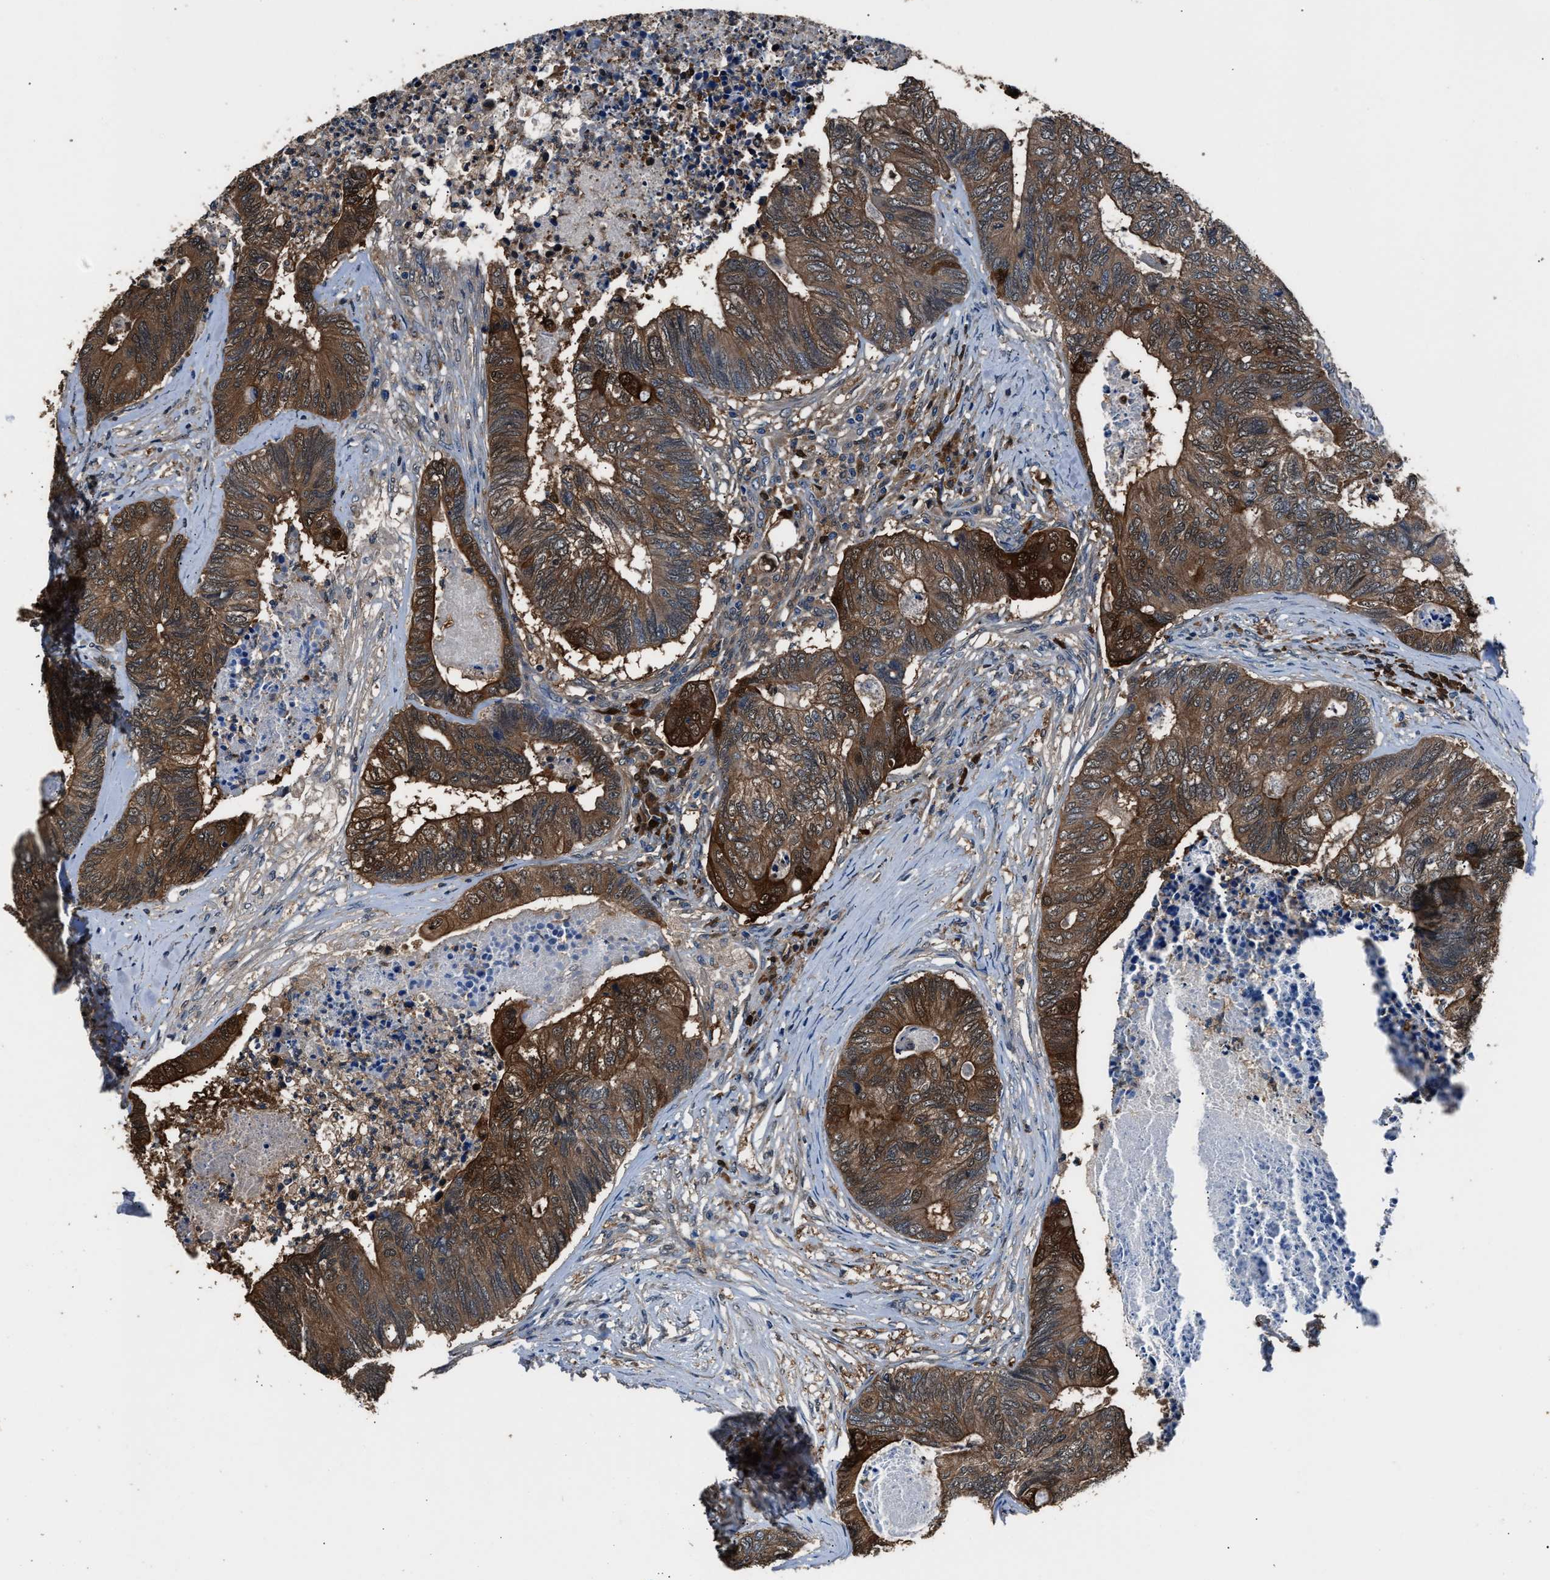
{"staining": {"intensity": "moderate", "quantity": ">75%", "location": "cytoplasmic/membranous"}, "tissue": "colorectal cancer", "cell_type": "Tumor cells", "image_type": "cancer", "snomed": [{"axis": "morphology", "description": "Adenocarcinoma, NOS"}, {"axis": "topography", "description": "Colon"}], "caption": "The micrograph shows staining of adenocarcinoma (colorectal), revealing moderate cytoplasmic/membranous protein positivity (brown color) within tumor cells.", "gene": "GSTP1", "patient": {"sex": "female", "age": 67}}